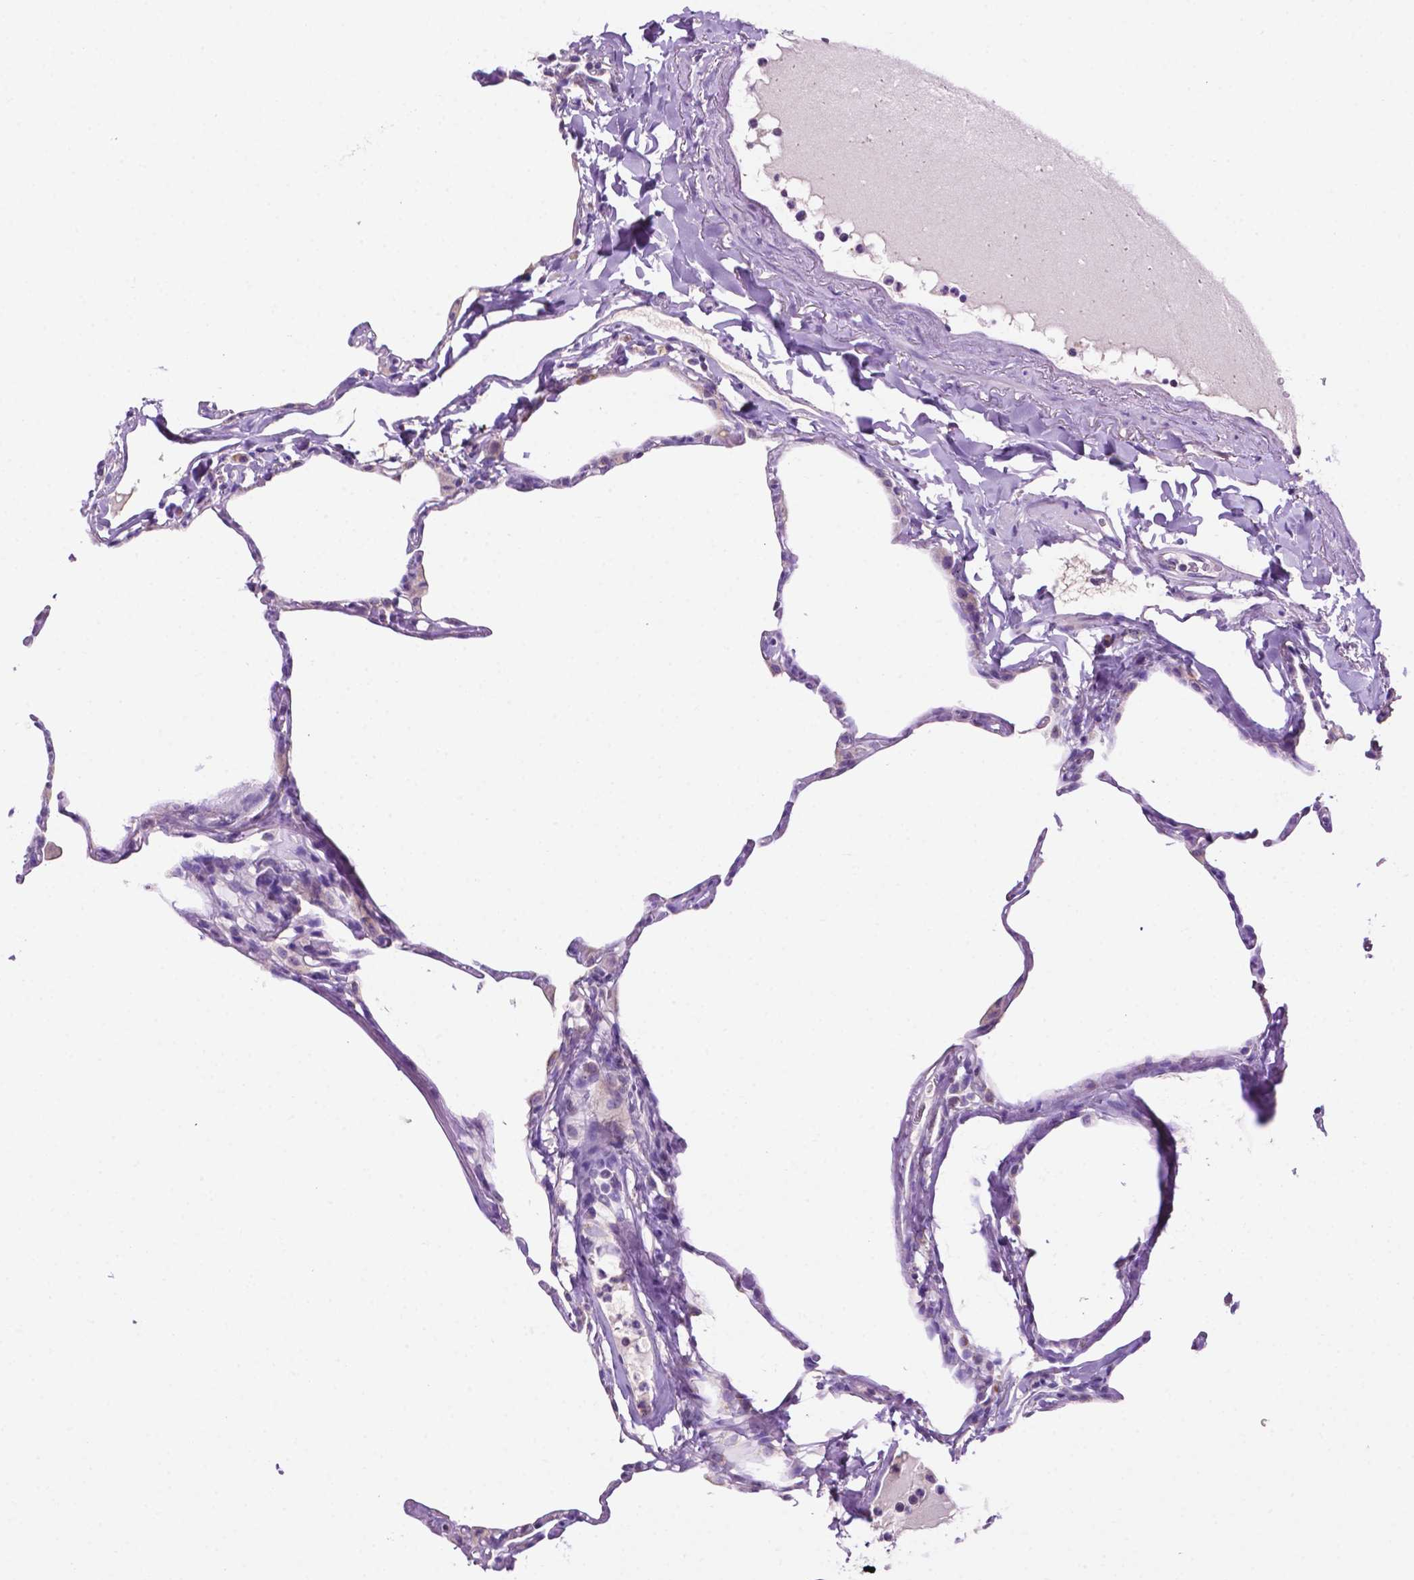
{"staining": {"intensity": "negative", "quantity": "none", "location": "none"}, "tissue": "lung", "cell_type": "Alveolar cells", "image_type": "normal", "snomed": [{"axis": "morphology", "description": "Normal tissue, NOS"}, {"axis": "topography", "description": "Lung"}], "caption": "Image shows no significant protein staining in alveolar cells of unremarkable lung. The staining is performed using DAB (3,3'-diaminobenzidine) brown chromogen with nuclei counter-stained in using hematoxylin.", "gene": "PHYHIP", "patient": {"sex": "male", "age": 65}}